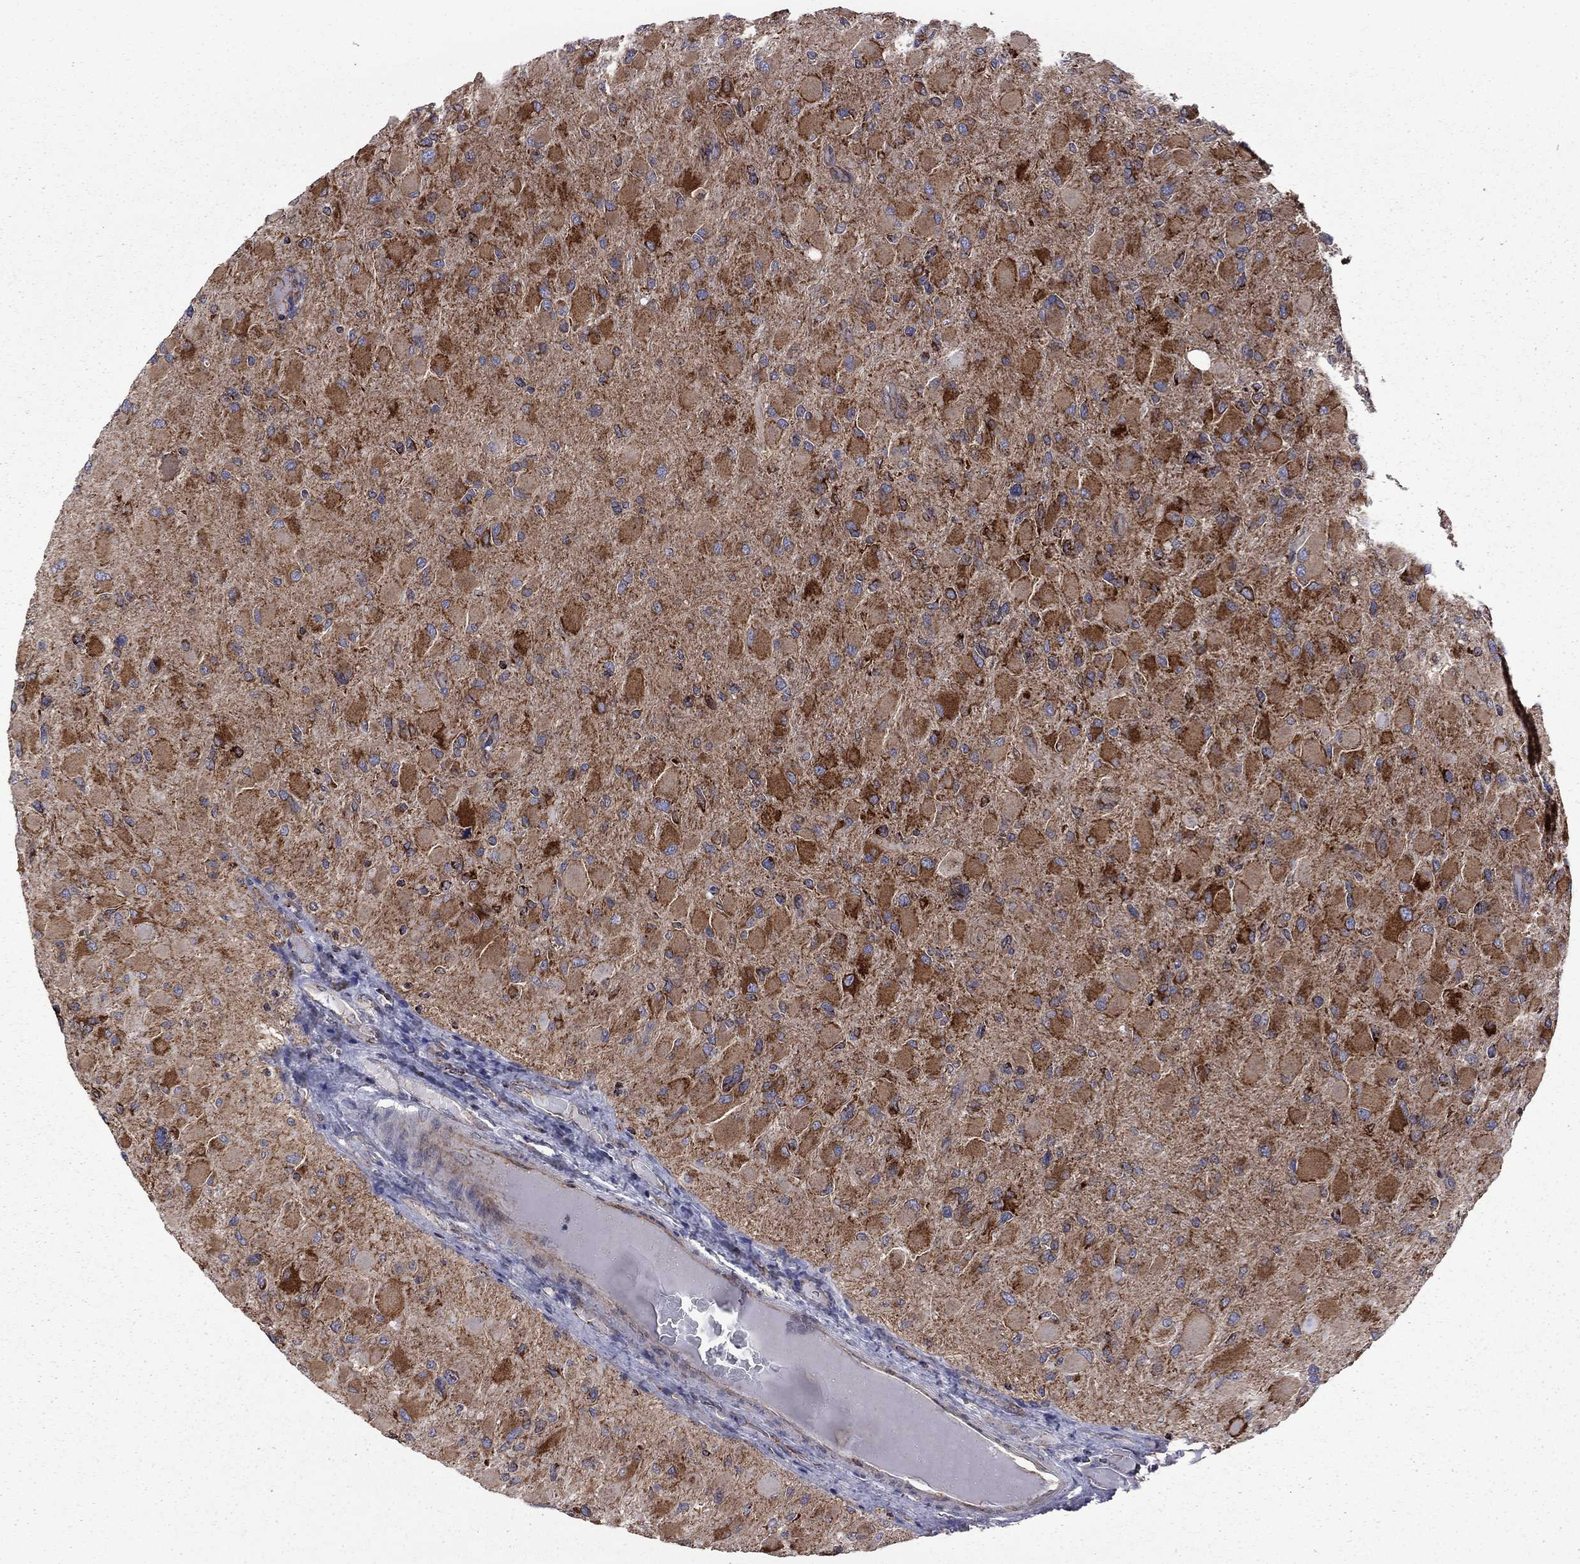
{"staining": {"intensity": "strong", "quantity": ">75%", "location": "cytoplasmic/membranous"}, "tissue": "glioma", "cell_type": "Tumor cells", "image_type": "cancer", "snomed": [{"axis": "morphology", "description": "Glioma, malignant, High grade"}, {"axis": "topography", "description": "Cerebral cortex"}], "caption": "An image showing strong cytoplasmic/membranous staining in about >75% of tumor cells in glioma, as visualized by brown immunohistochemical staining.", "gene": "CLPTM1", "patient": {"sex": "female", "age": 36}}